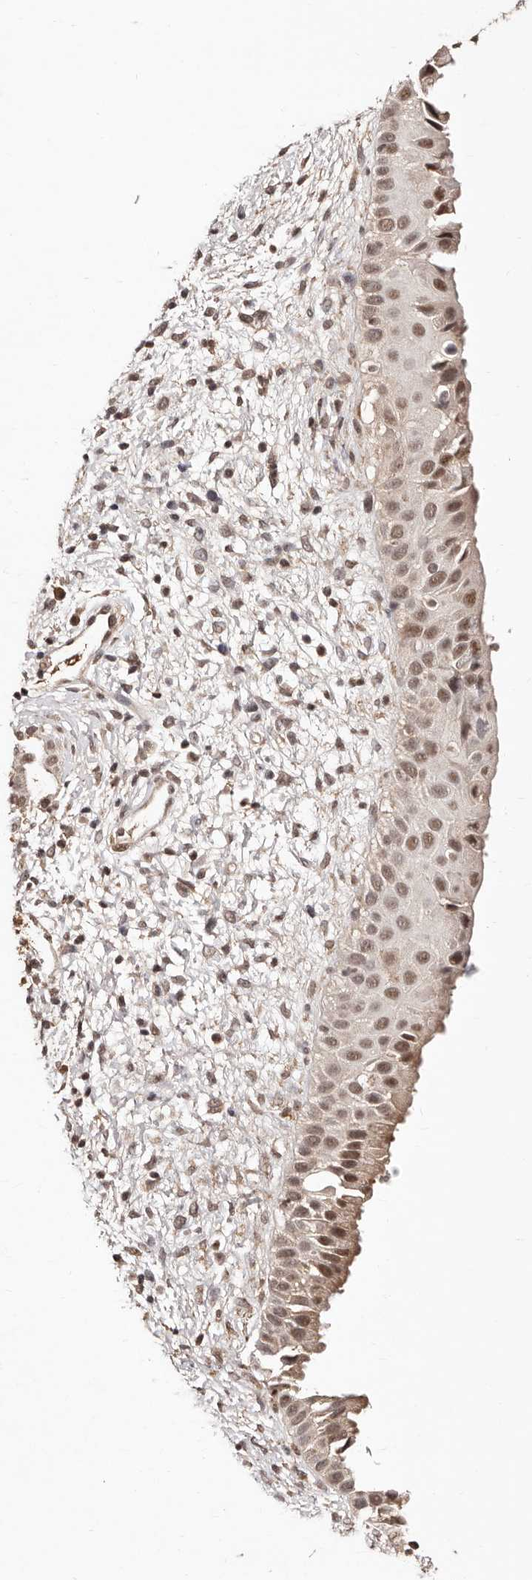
{"staining": {"intensity": "moderate", "quantity": ">75%", "location": "nuclear"}, "tissue": "nasopharynx", "cell_type": "Respiratory epithelial cells", "image_type": "normal", "snomed": [{"axis": "morphology", "description": "Normal tissue, NOS"}, {"axis": "topography", "description": "Nasopharynx"}], "caption": "A brown stain highlights moderate nuclear expression of a protein in respiratory epithelial cells of unremarkable nasopharynx. (DAB IHC, brown staining for protein, blue staining for nuclei).", "gene": "BICRAL", "patient": {"sex": "male", "age": 22}}